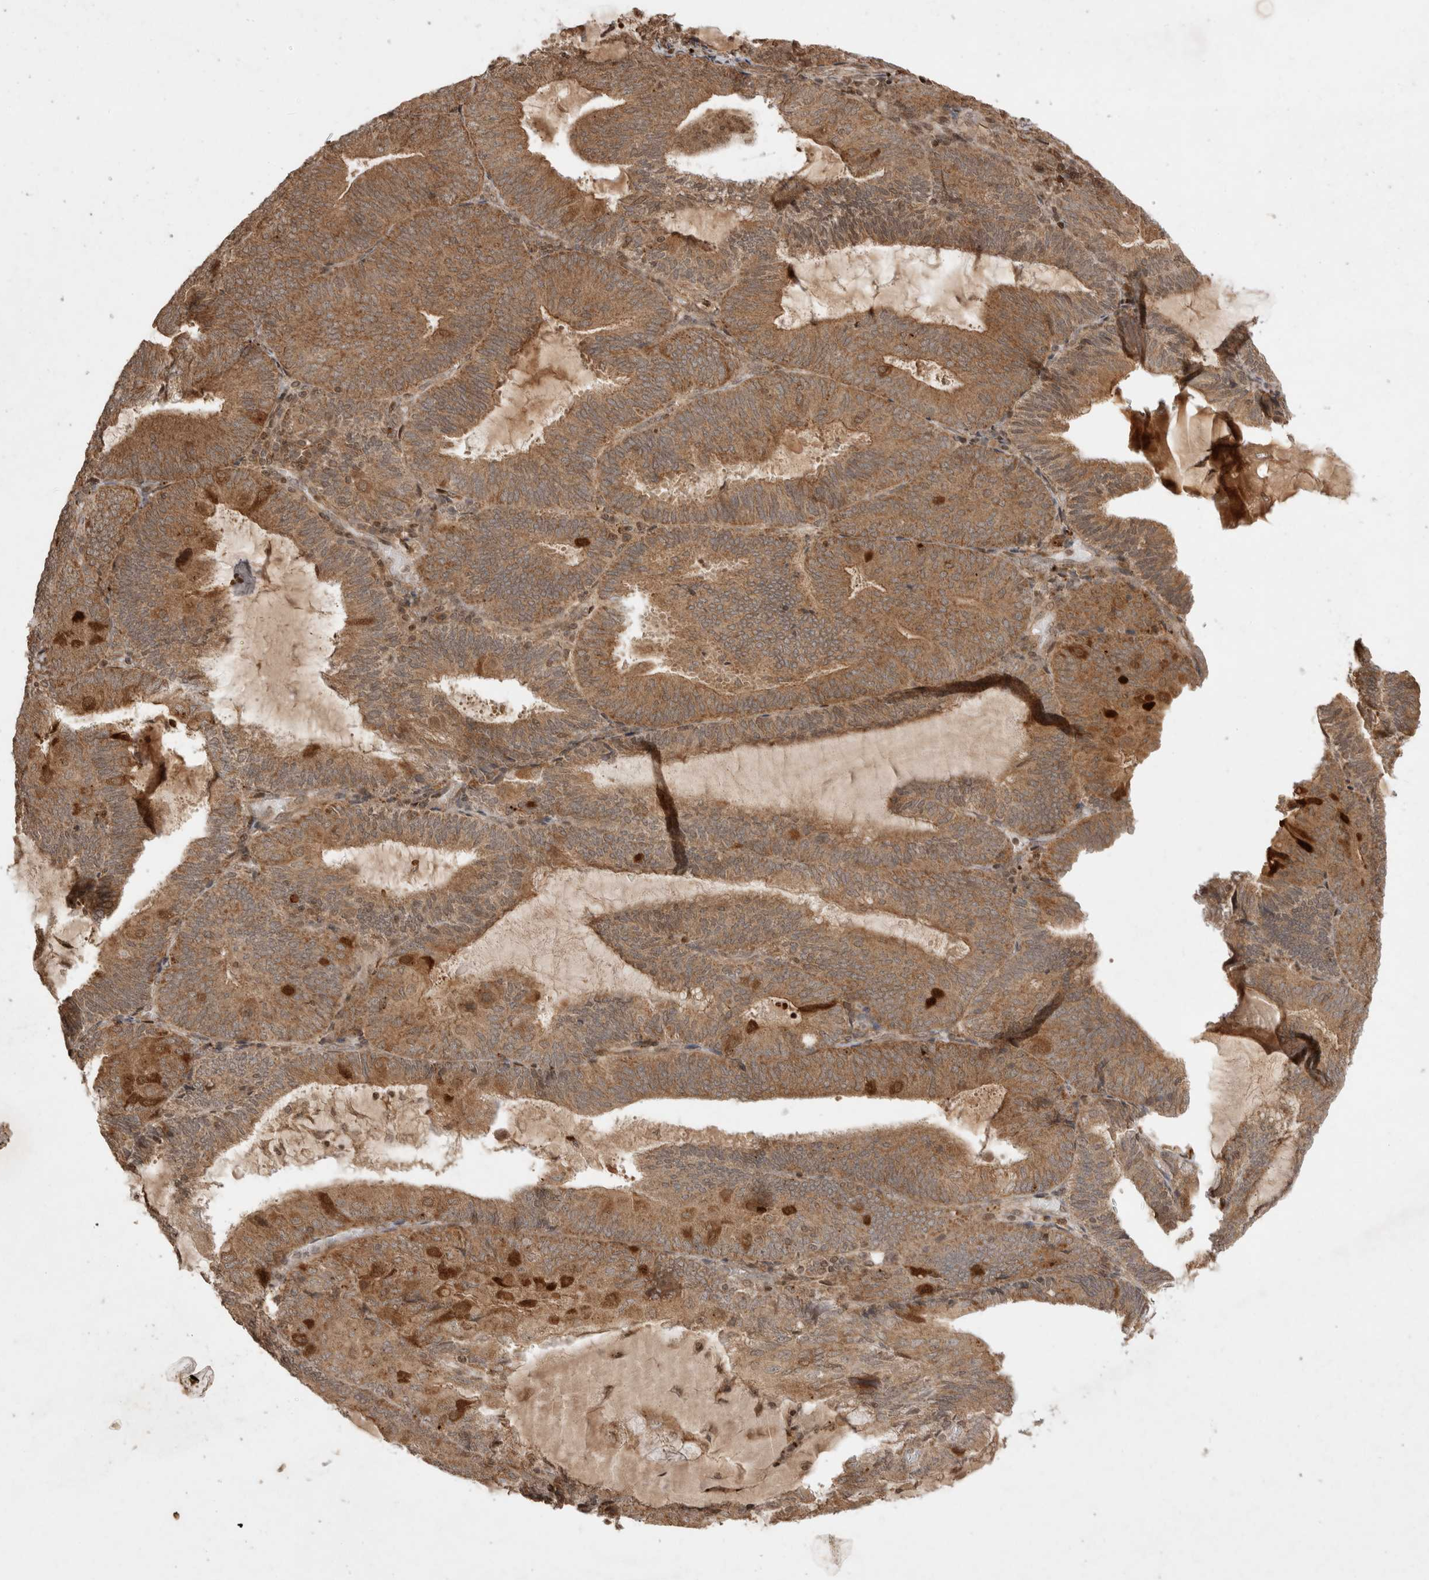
{"staining": {"intensity": "moderate", "quantity": ">75%", "location": "cytoplasmic/membranous"}, "tissue": "endometrial cancer", "cell_type": "Tumor cells", "image_type": "cancer", "snomed": [{"axis": "morphology", "description": "Adenocarcinoma, NOS"}, {"axis": "topography", "description": "Endometrium"}], "caption": "High-power microscopy captured an immunohistochemistry (IHC) image of endometrial cancer, revealing moderate cytoplasmic/membranous positivity in about >75% of tumor cells.", "gene": "FAM221A", "patient": {"sex": "female", "age": 81}}